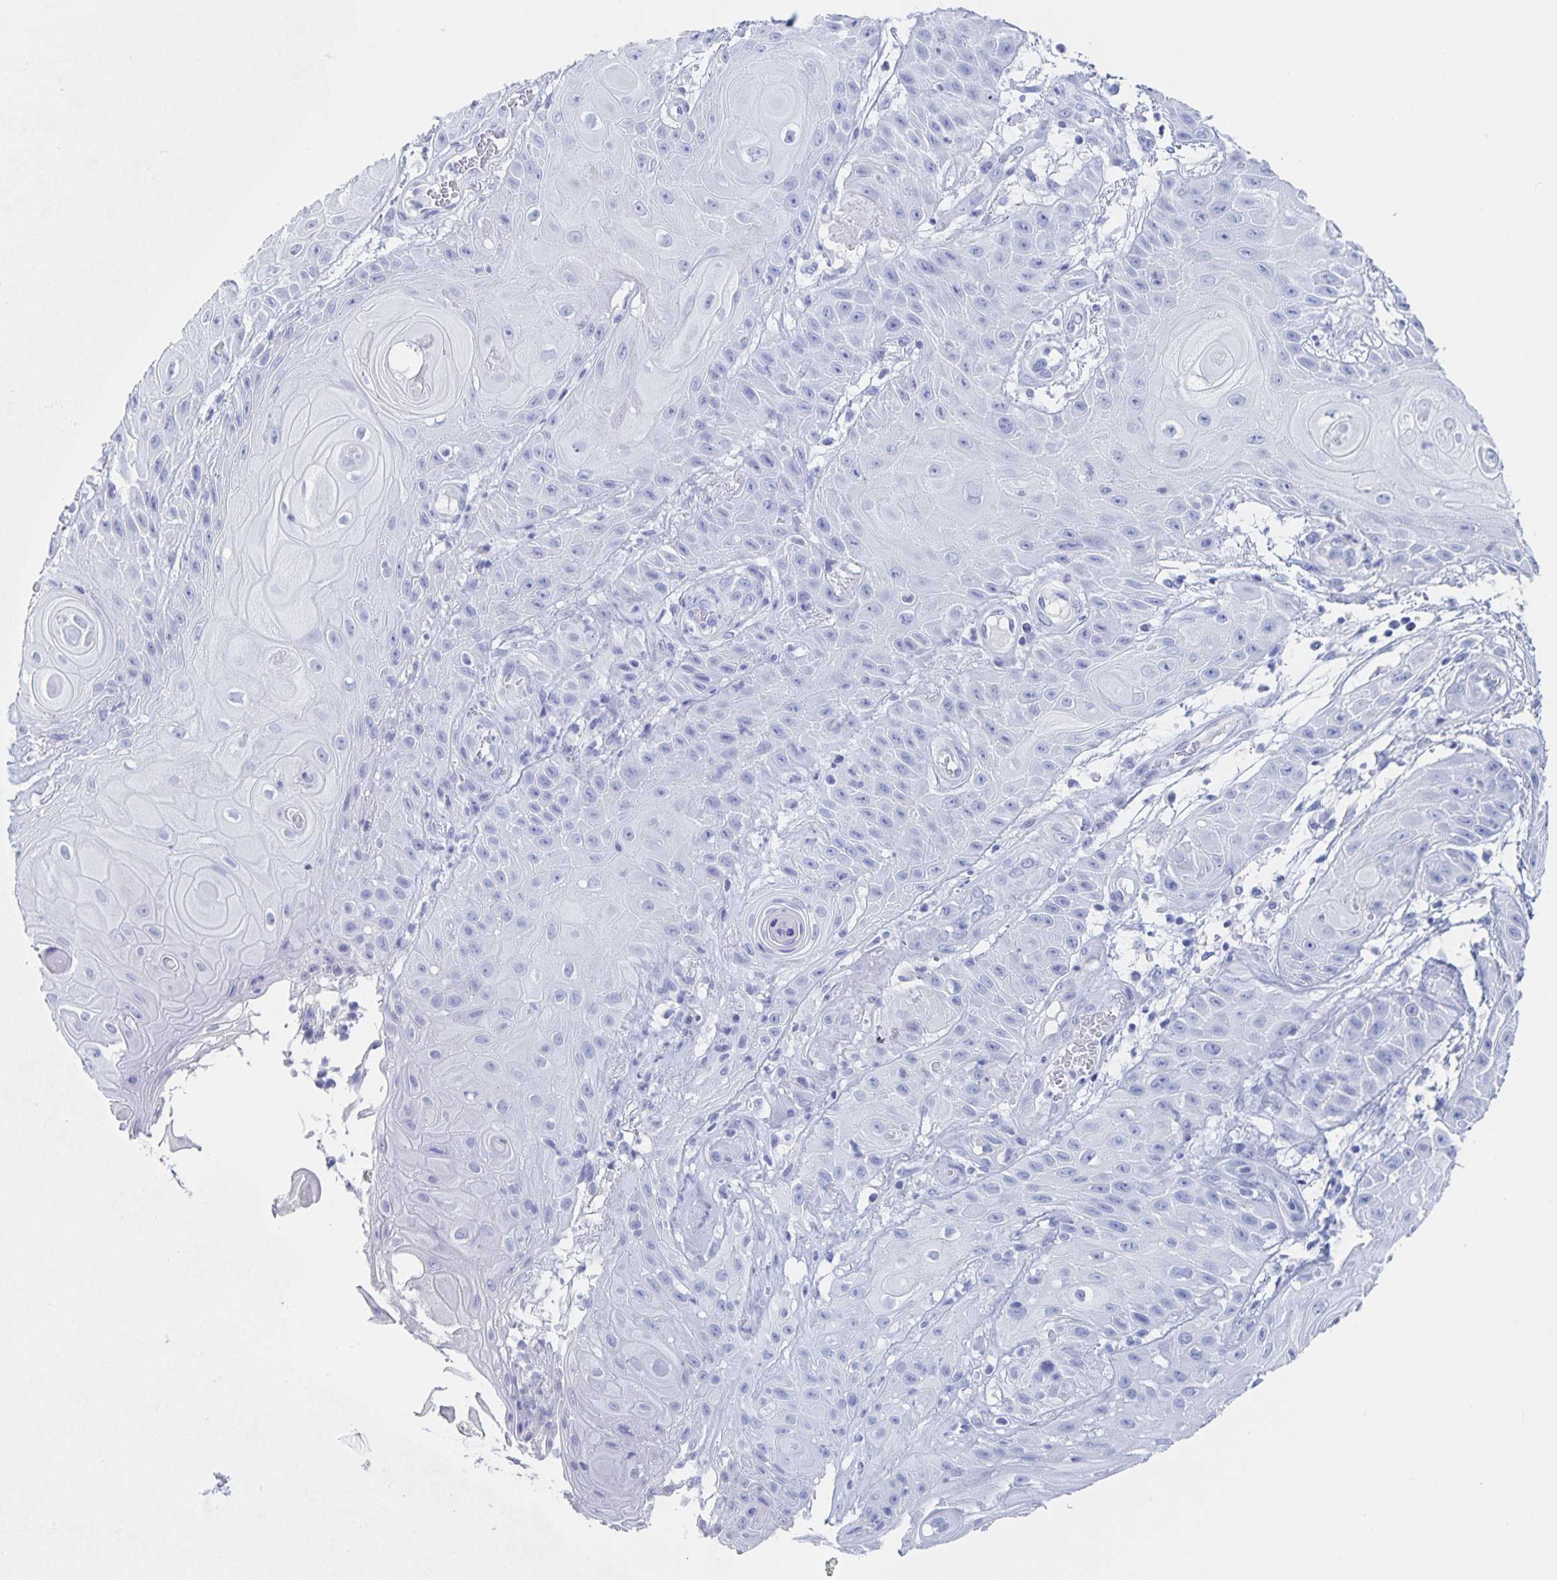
{"staining": {"intensity": "negative", "quantity": "none", "location": "none"}, "tissue": "skin cancer", "cell_type": "Tumor cells", "image_type": "cancer", "snomed": [{"axis": "morphology", "description": "Squamous cell carcinoma, NOS"}, {"axis": "topography", "description": "Skin"}], "caption": "DAB (3,3'-diaminobenzidine) immunohistochemical staining of human squamous cell carcinoma (skin) shows no significant staining in tumor cells.", "gene": "DMBT1", "patient": {"sex": "male", "age": 62}}